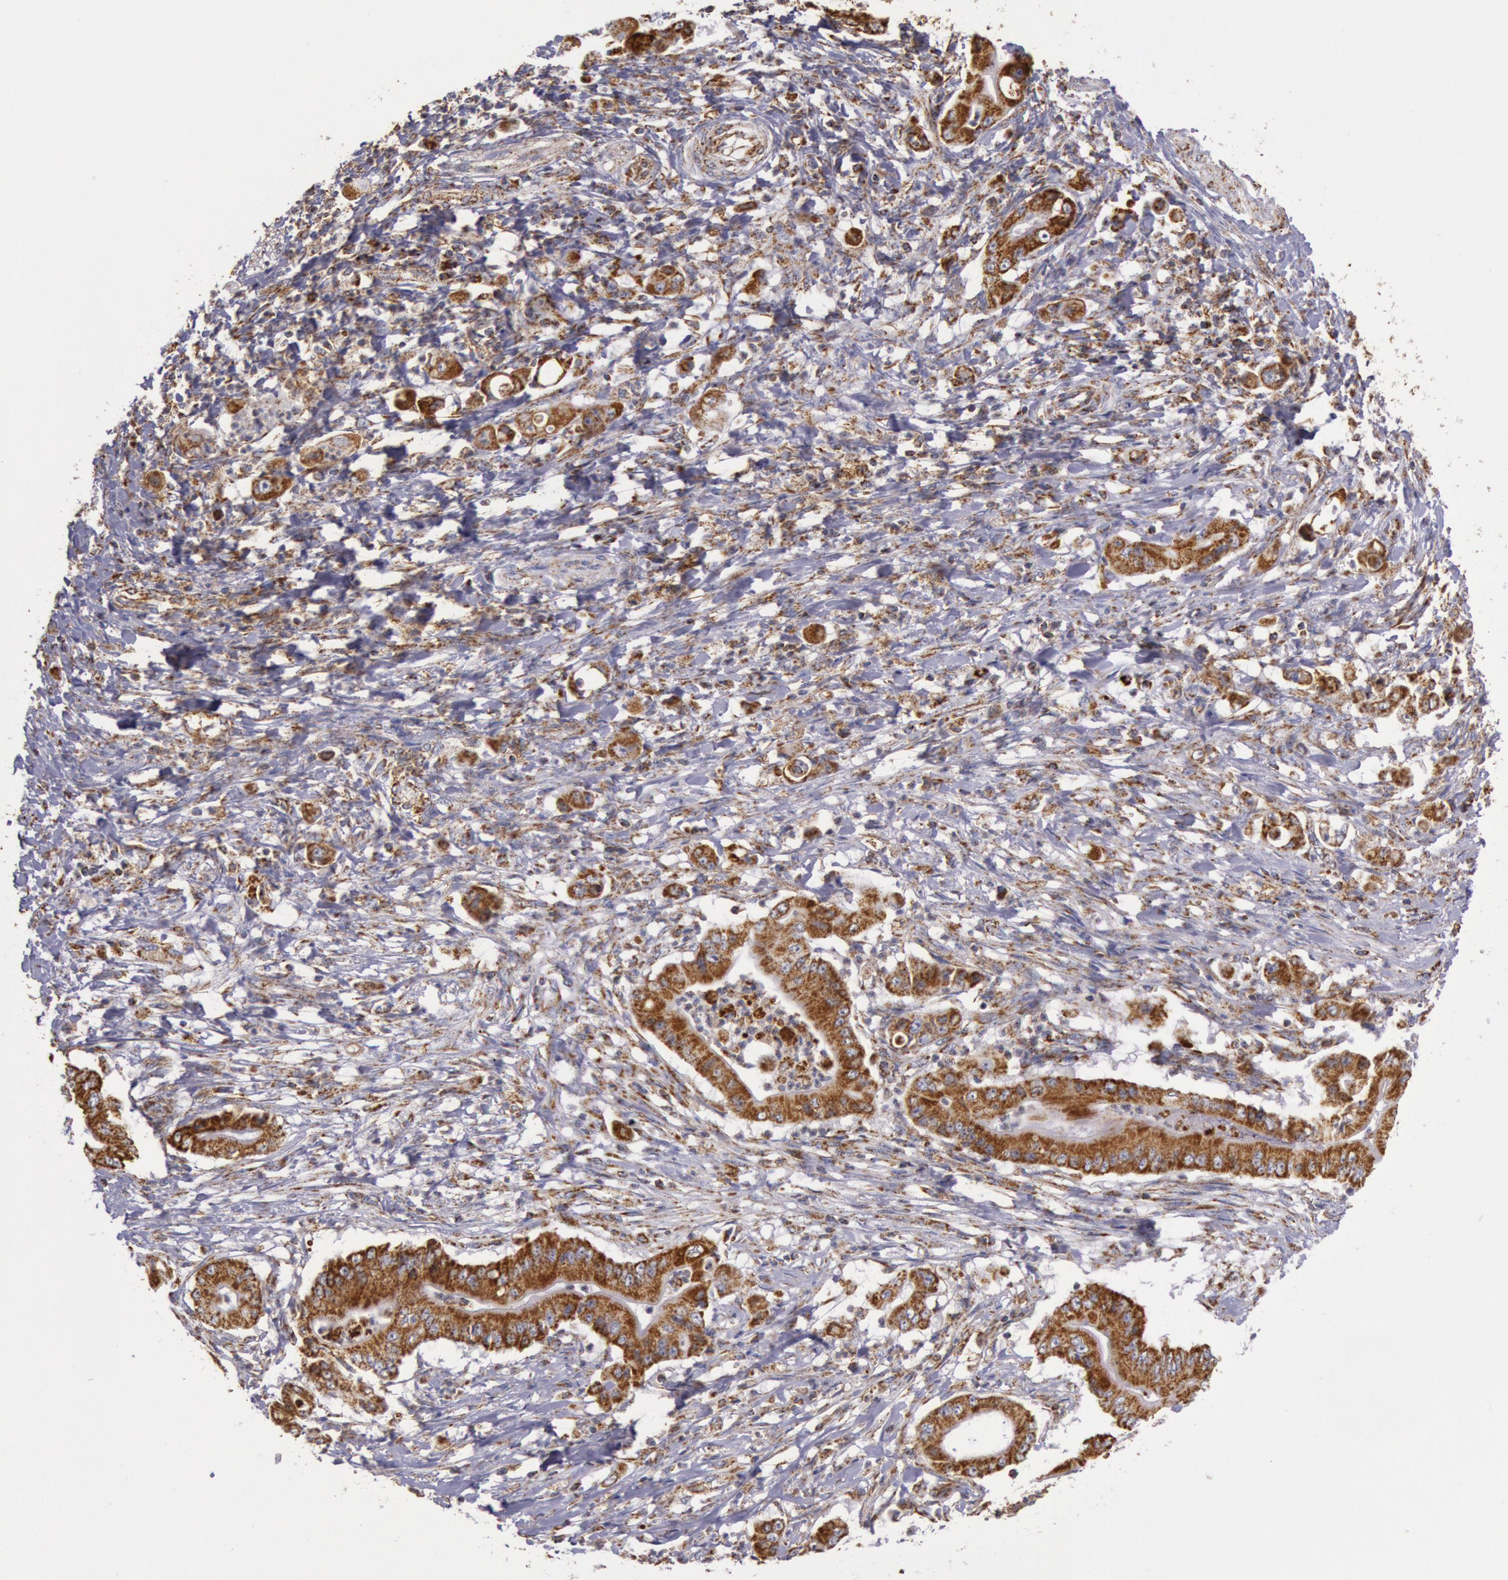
{"staining": {"intensity": "strong", "quantity": ">75%", "location": "cytoplasmic/membranous"}, "tissue": "pancreatic cancer", "cell_type": "Tumor cells", "image_type": "cancer", "snomed": [{"axis": "morphology", "description": "Adenocarcinoma, NOS"}, {"axis": "topography", "description": "Pancreas"}], "caption": "The histopathology image reveals immunohistochemical staining of adenocarcinoma (pancreatic). There is strong cytoplasmic/membranous positivity is present in approximately >75% of tumor cells. (Stains: DAB (3,3'-diaminobenzidine) in brown, nuclei in blue, Microscopy: brightfield microscopy at high magnification).", "gene": "CYC1", "patient": {"sex": "male", "age": 62}}